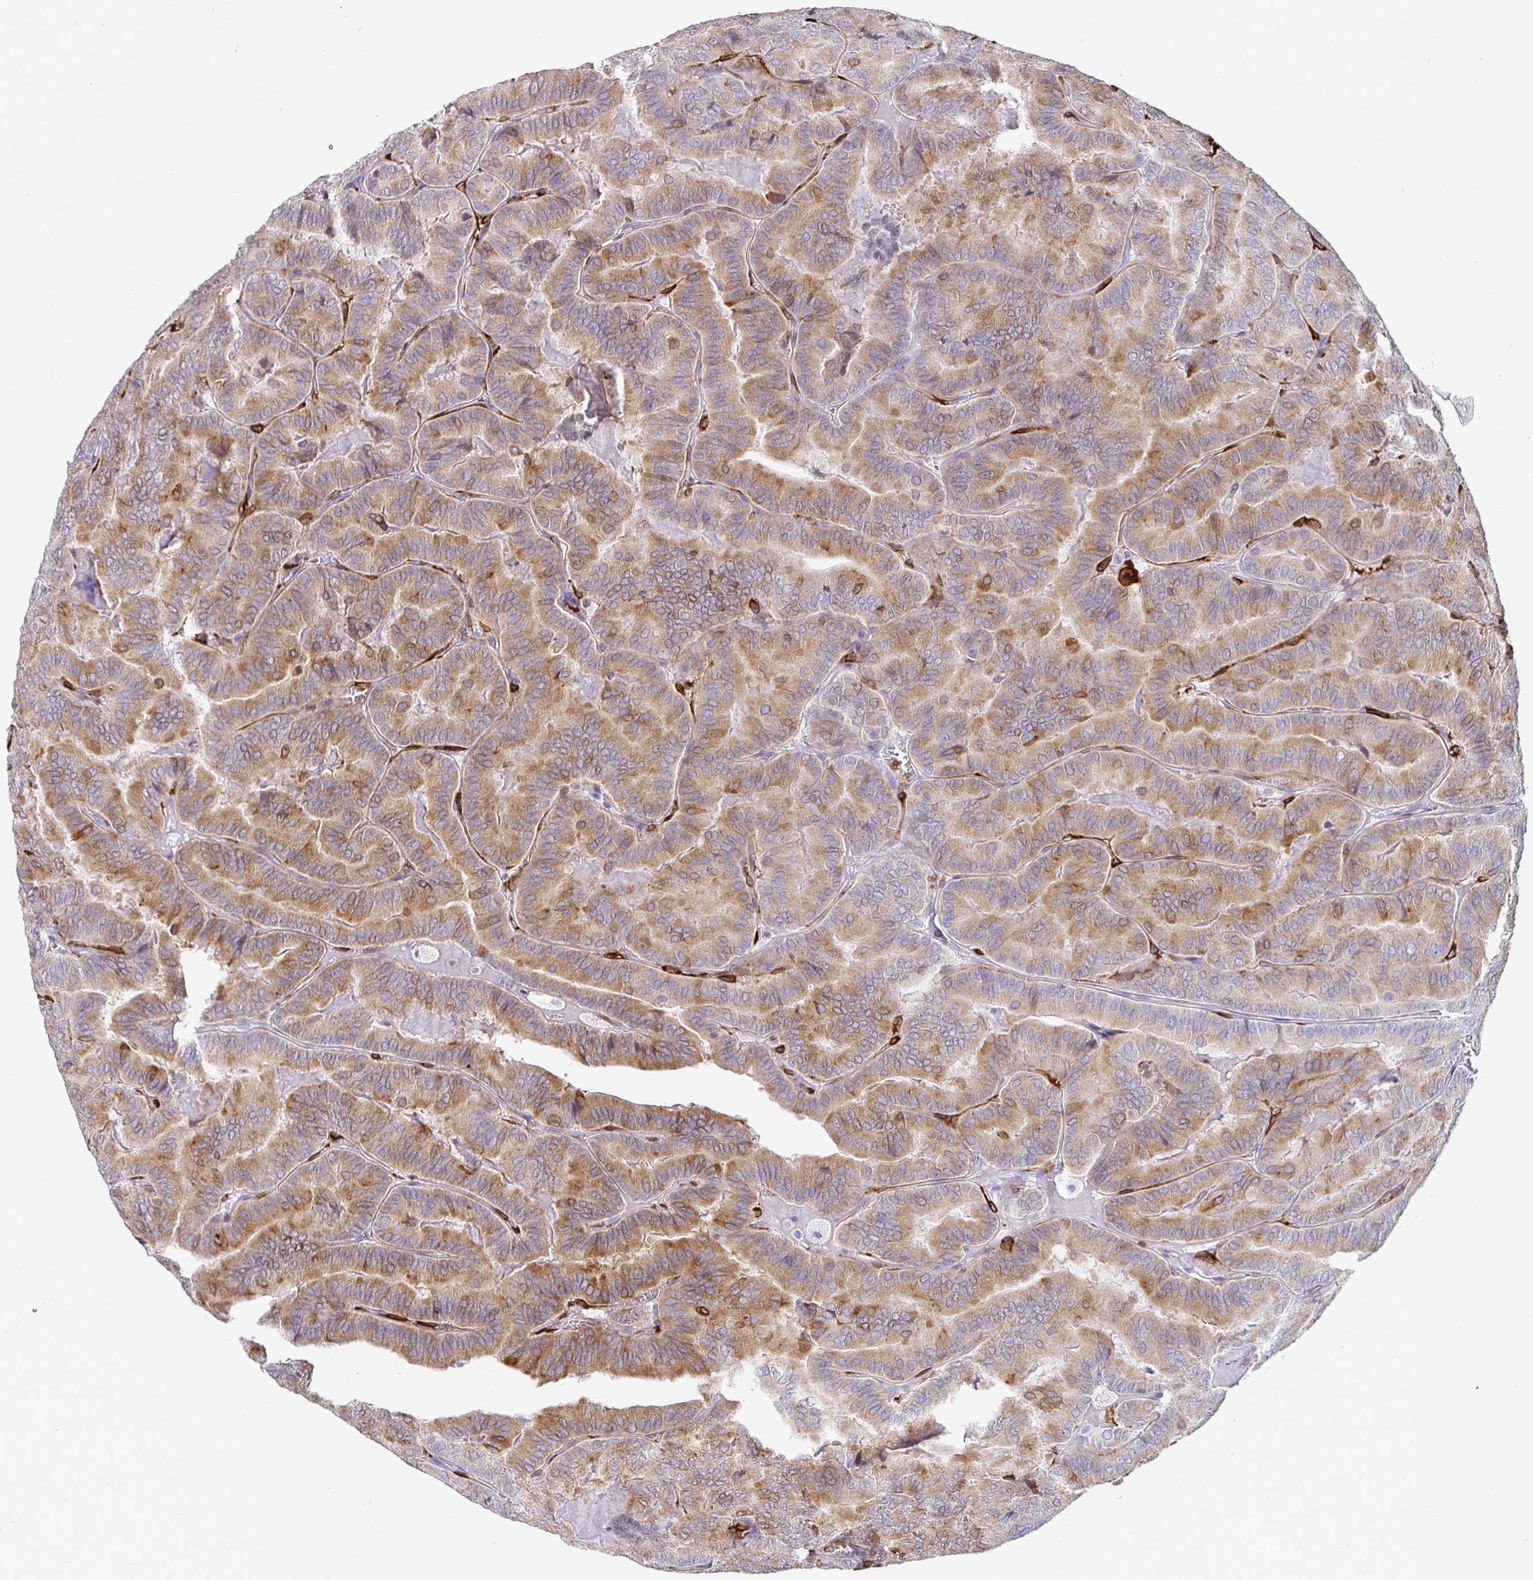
{"staining": {"intensity": "moderate", "quantity": ">75%", "location": "cytoplasmic/membranous"}, "tissue": "thyroid cancer", "cell_type": "Tumor cells", "image_type": "cancer", "snomed": [{"axis": "morphology", "description": "Papillary adenocarcinoma, NOS"}, {"axis": "topography", "description": "Thyroid gland"}], "caption": "Immunohistochemistry histopathology image of human thyroid cancer (papillary adenocarcinoma) stained for a protein (brown), which reveals medium levels of moderate cytoplasmic/membranous staining in approximately >75% of tumor cells.", "gene": "TP53I11", "patient": {"sex": "female", "age": 75}}